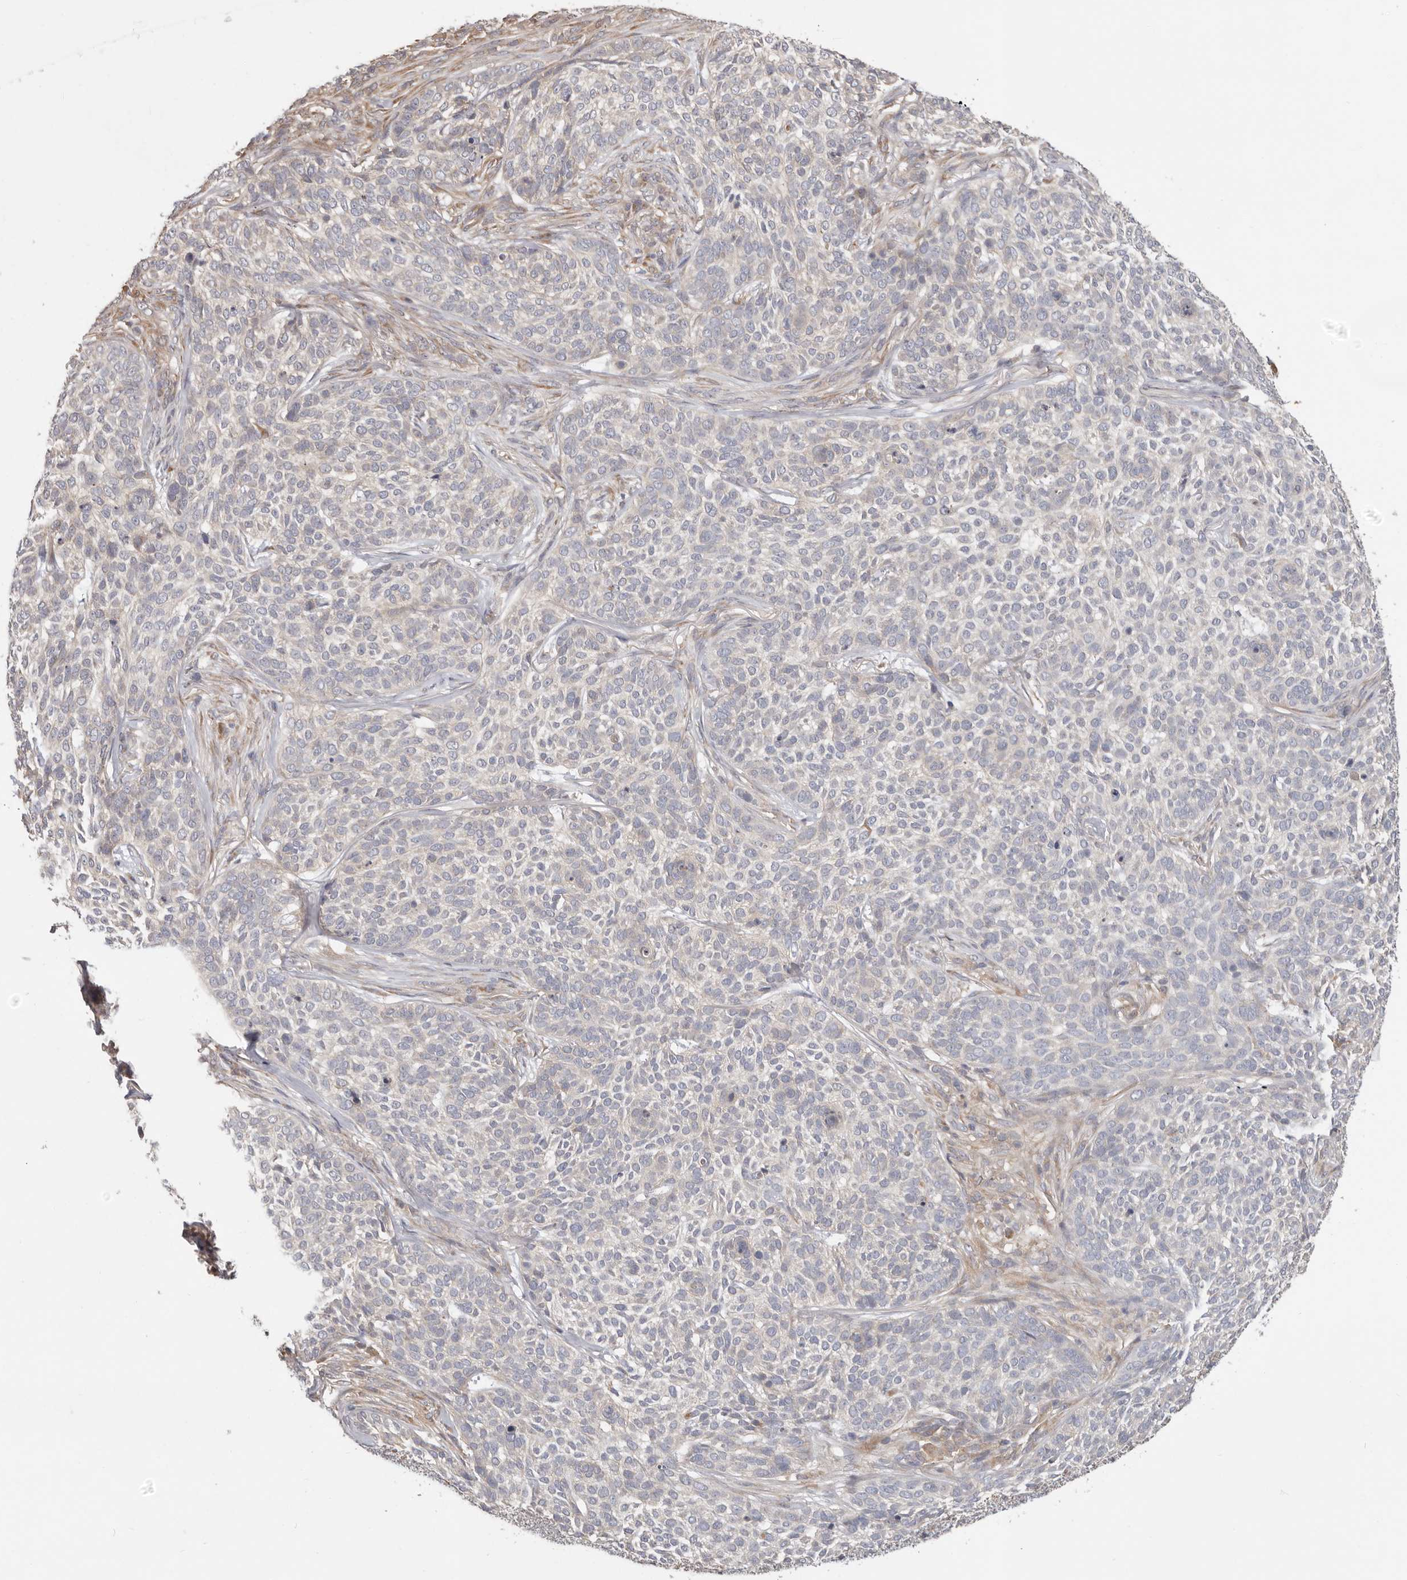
{"staining": {"intensity": "negative", "quantity": "none", "location": "none"}, "tissue": "skin cancer", "cell_type": "Tumor cells", "image_type": "cancer", "snomed": [{"axis": "morphology", "description": "Basal cell carcinoma"}, {"axis": "topography", "description": "Skin"}], "caption": "IHC of skin cancer reveals no staining in tumor cells. The staining was performed using DAB (3,3'-diaminobenzidine) to visualize the protein expression in brown, while the nuclei were stained in blue with hematoxylin (Magnification: 20x).", "gene": "LRP6", "patient": {"sex": "female", "age": 64}}